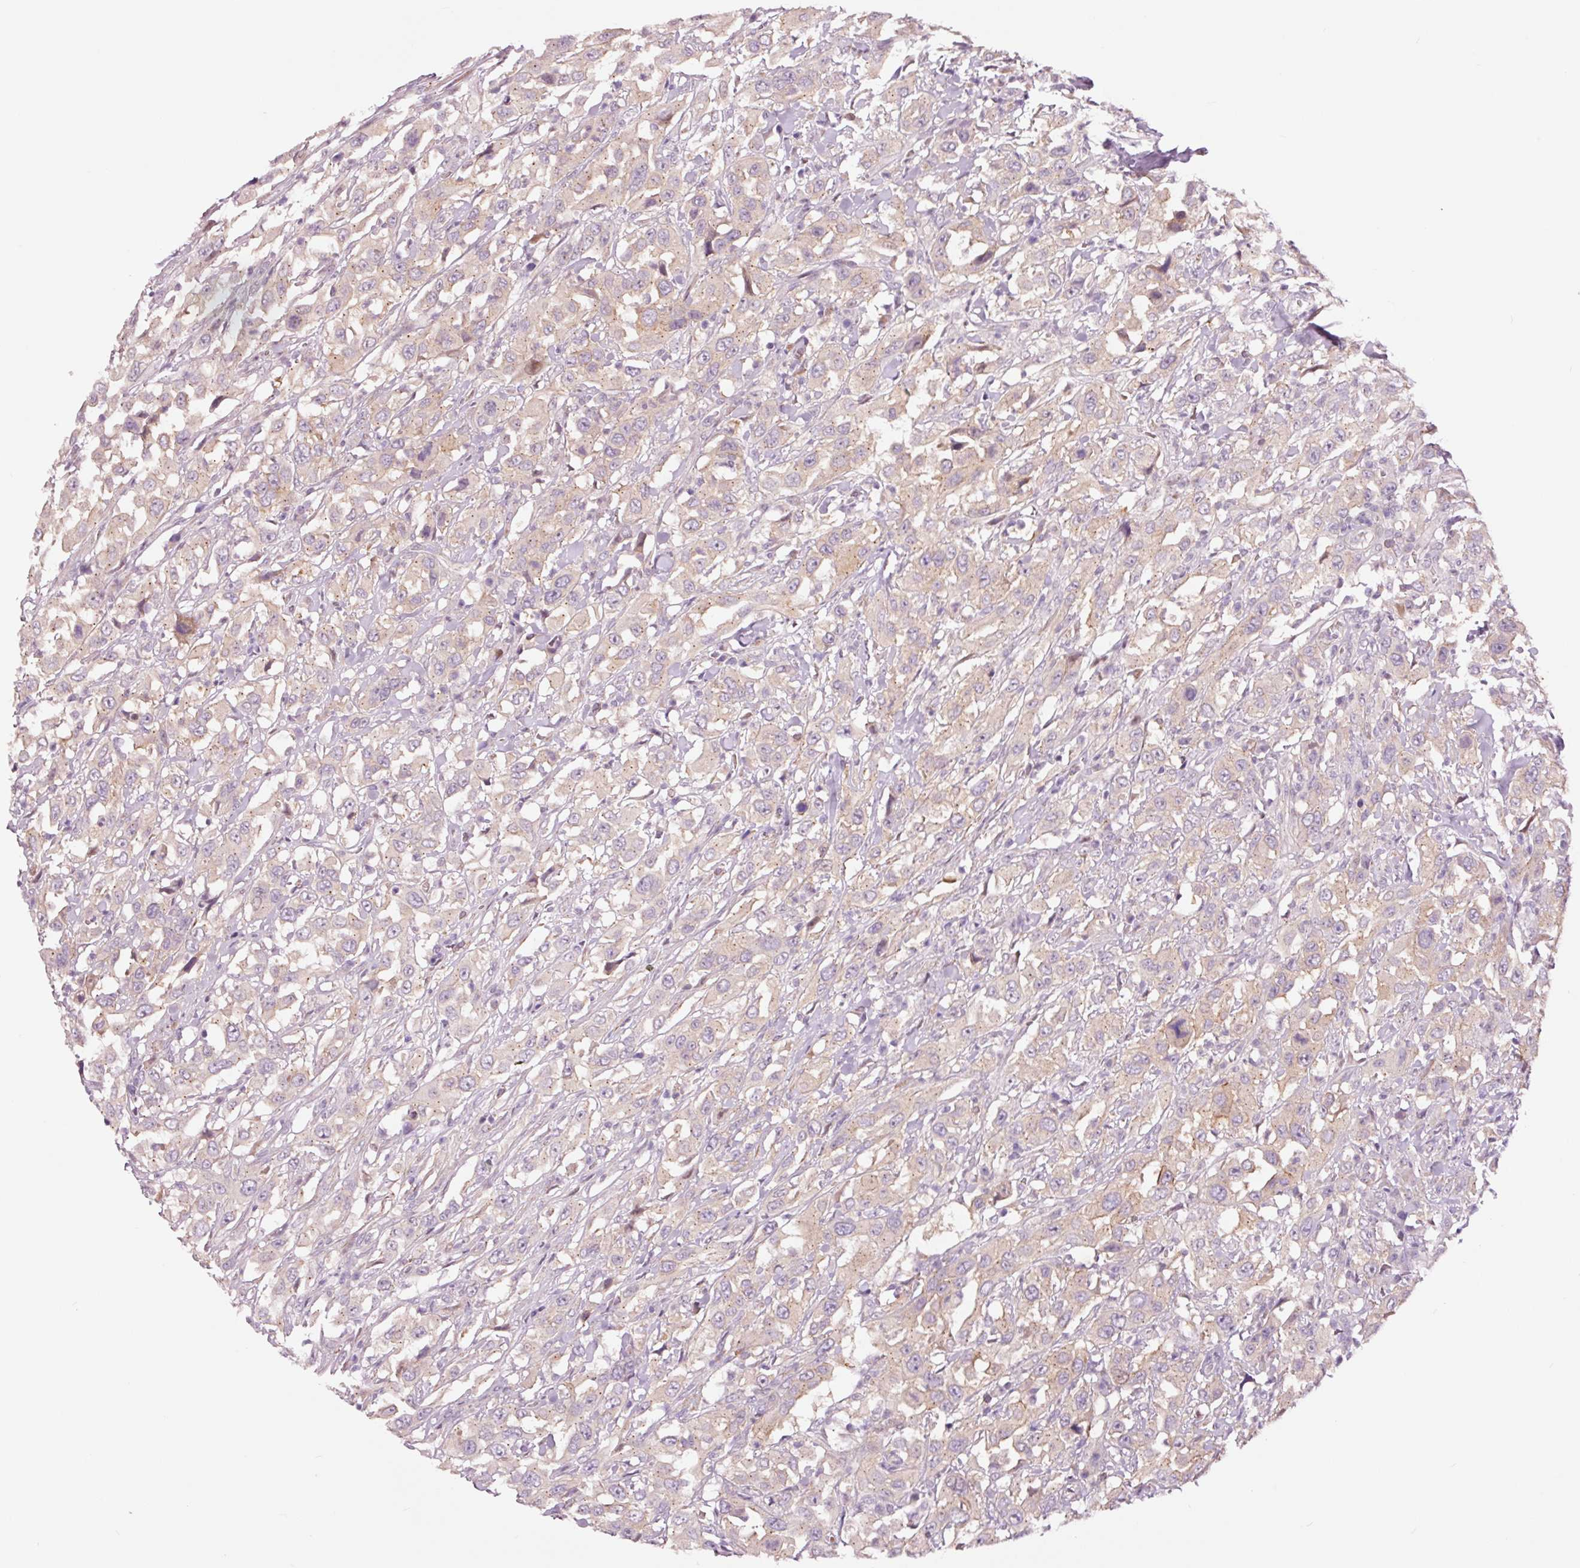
{"staining": {"intensity": "moderate", "quantity": "<25%", "location": "cytoplasmic/membranous"}, "tissue": "urothelial cancer", "cell_type": "Tumor cells", "image_type": "cancer", "snomed": [{"axis": "morphology", "description": "Urothelial carcinoma, High grade"}, {"axis": "topography", "description": "Urinary bladder"}], "caption": "Urothelial cancer was stained to show a protein in brown. There is low levels of moderate cytoplasmic/membranous expression in approximately <25% of tumor cells.", "gene": "DAPP1", "patient": {"sex": "male", "age": 61}}